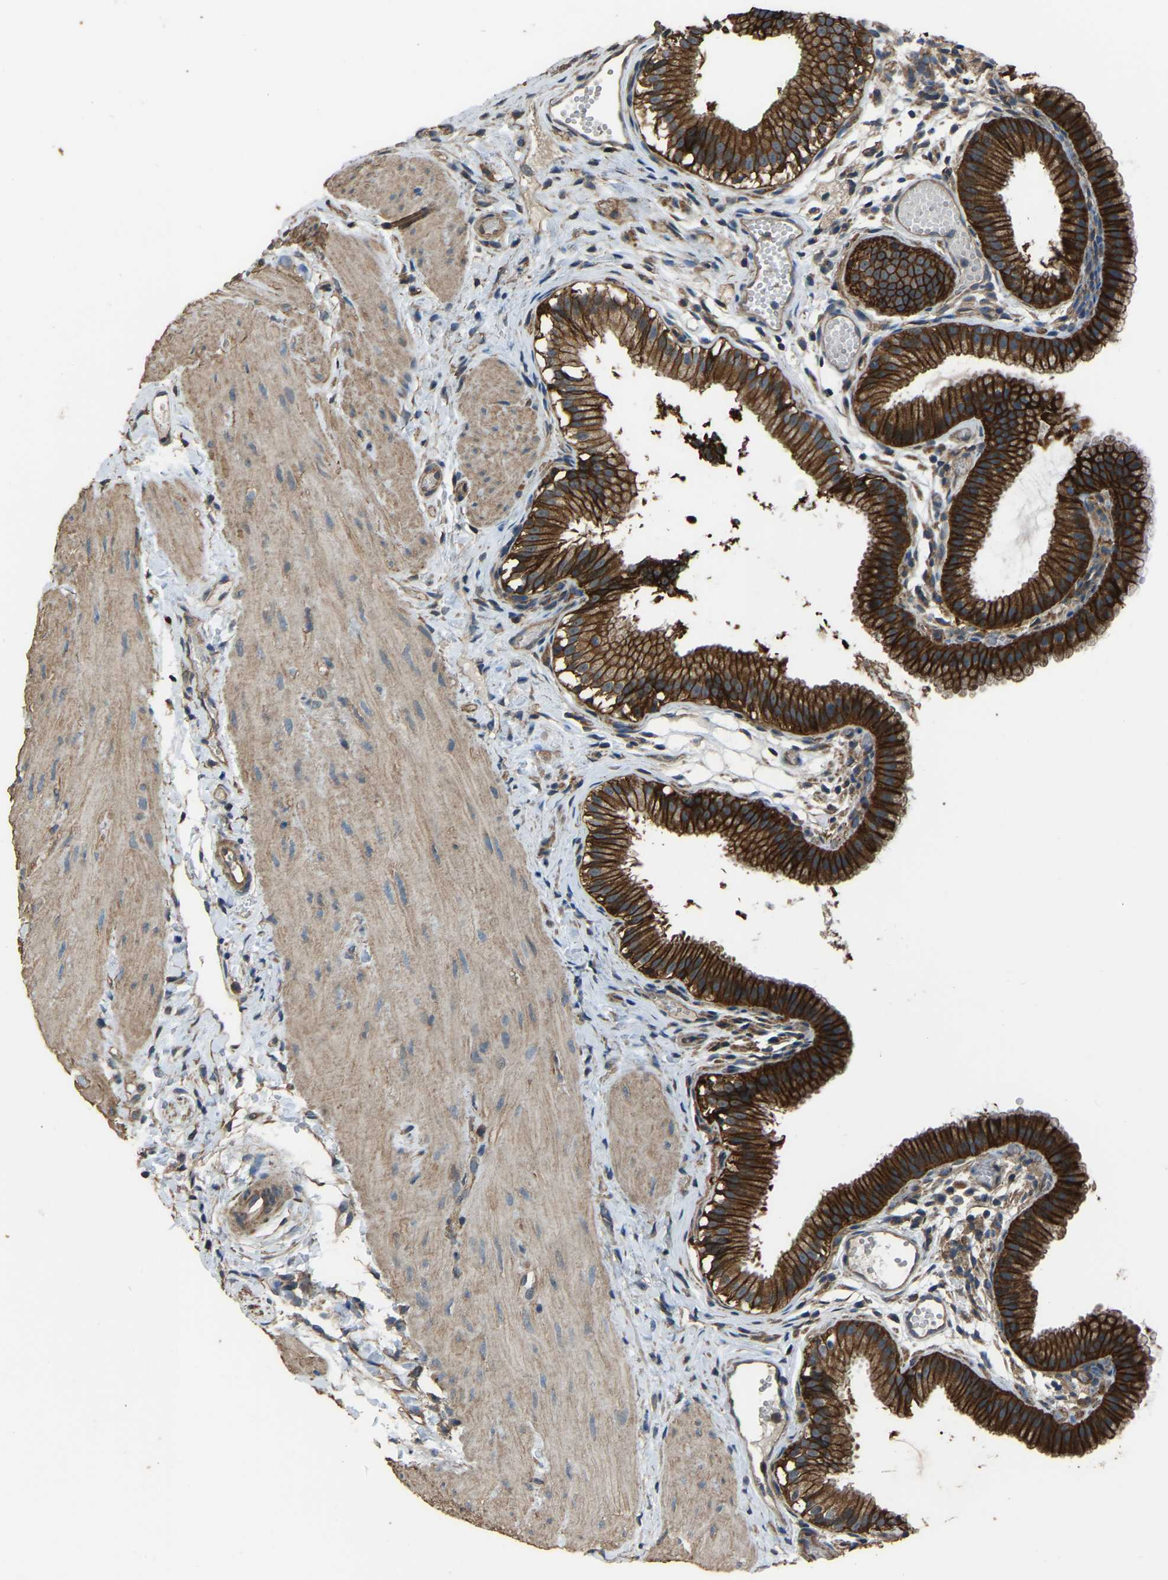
{"staining": {"intensity": "strong", "quantity": ">75%", "location": "cytoplasmic/membranous"}, "tissue": "gallbladder", "cell_type": "Glandular cells", "image_type": "normal", "snomed": [{"axis": "morphology", "description": "Normal tissue, NOS"}, {"axis": "topography", "description": "Gallbladder"}], "caption": "Immunohistochemical staining of unremarkable human gallbladder displays strong cytoplasmic/membranous protein staining in about >75% of glandular cells.", "gene": "SLC4A2", "patient": {"sex": "female", "age": 26}}